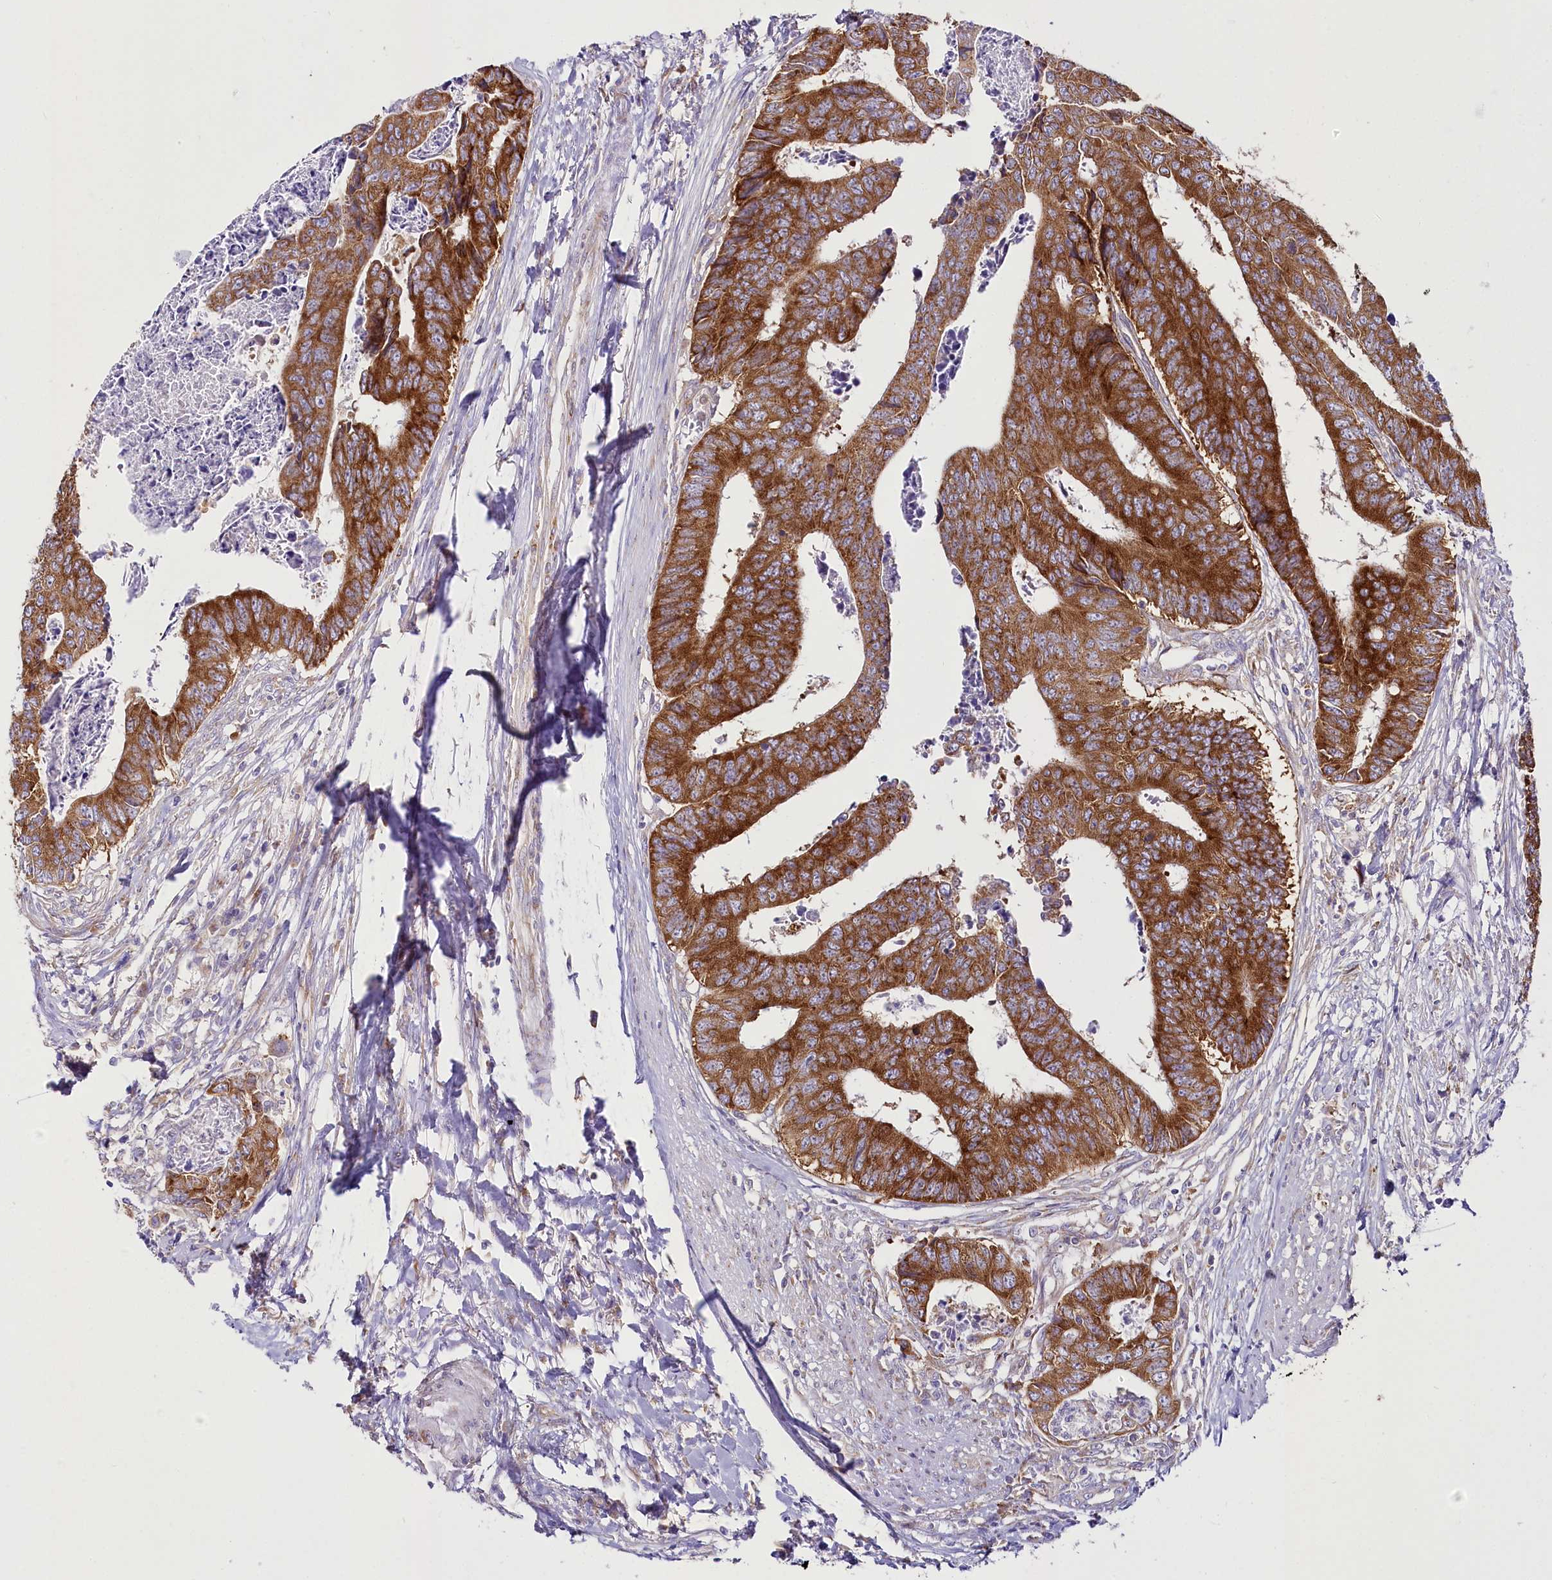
{"staining": {"intensity": "strong", "quantity": ">75%", "location": "cytoplasmic/membranous"}, "tissue": "colorectal cancer", "cell_type": "Tumor cells", "image_type": "cancer", "snomed": [{"axis": "morphology", "description": "Adenocarcinoma, NOS"}, {"axis": "topography", "description": "Rectum"}], "caption": "Immunohistochemical staining of human colorectal adenocarcinoma exhibits high levels of strong cytoplasmic/membranous protein staining in about >75% of tumor cells.", "gene": "THUMPD3", "patient": {"sex": "male", "age": 84}}